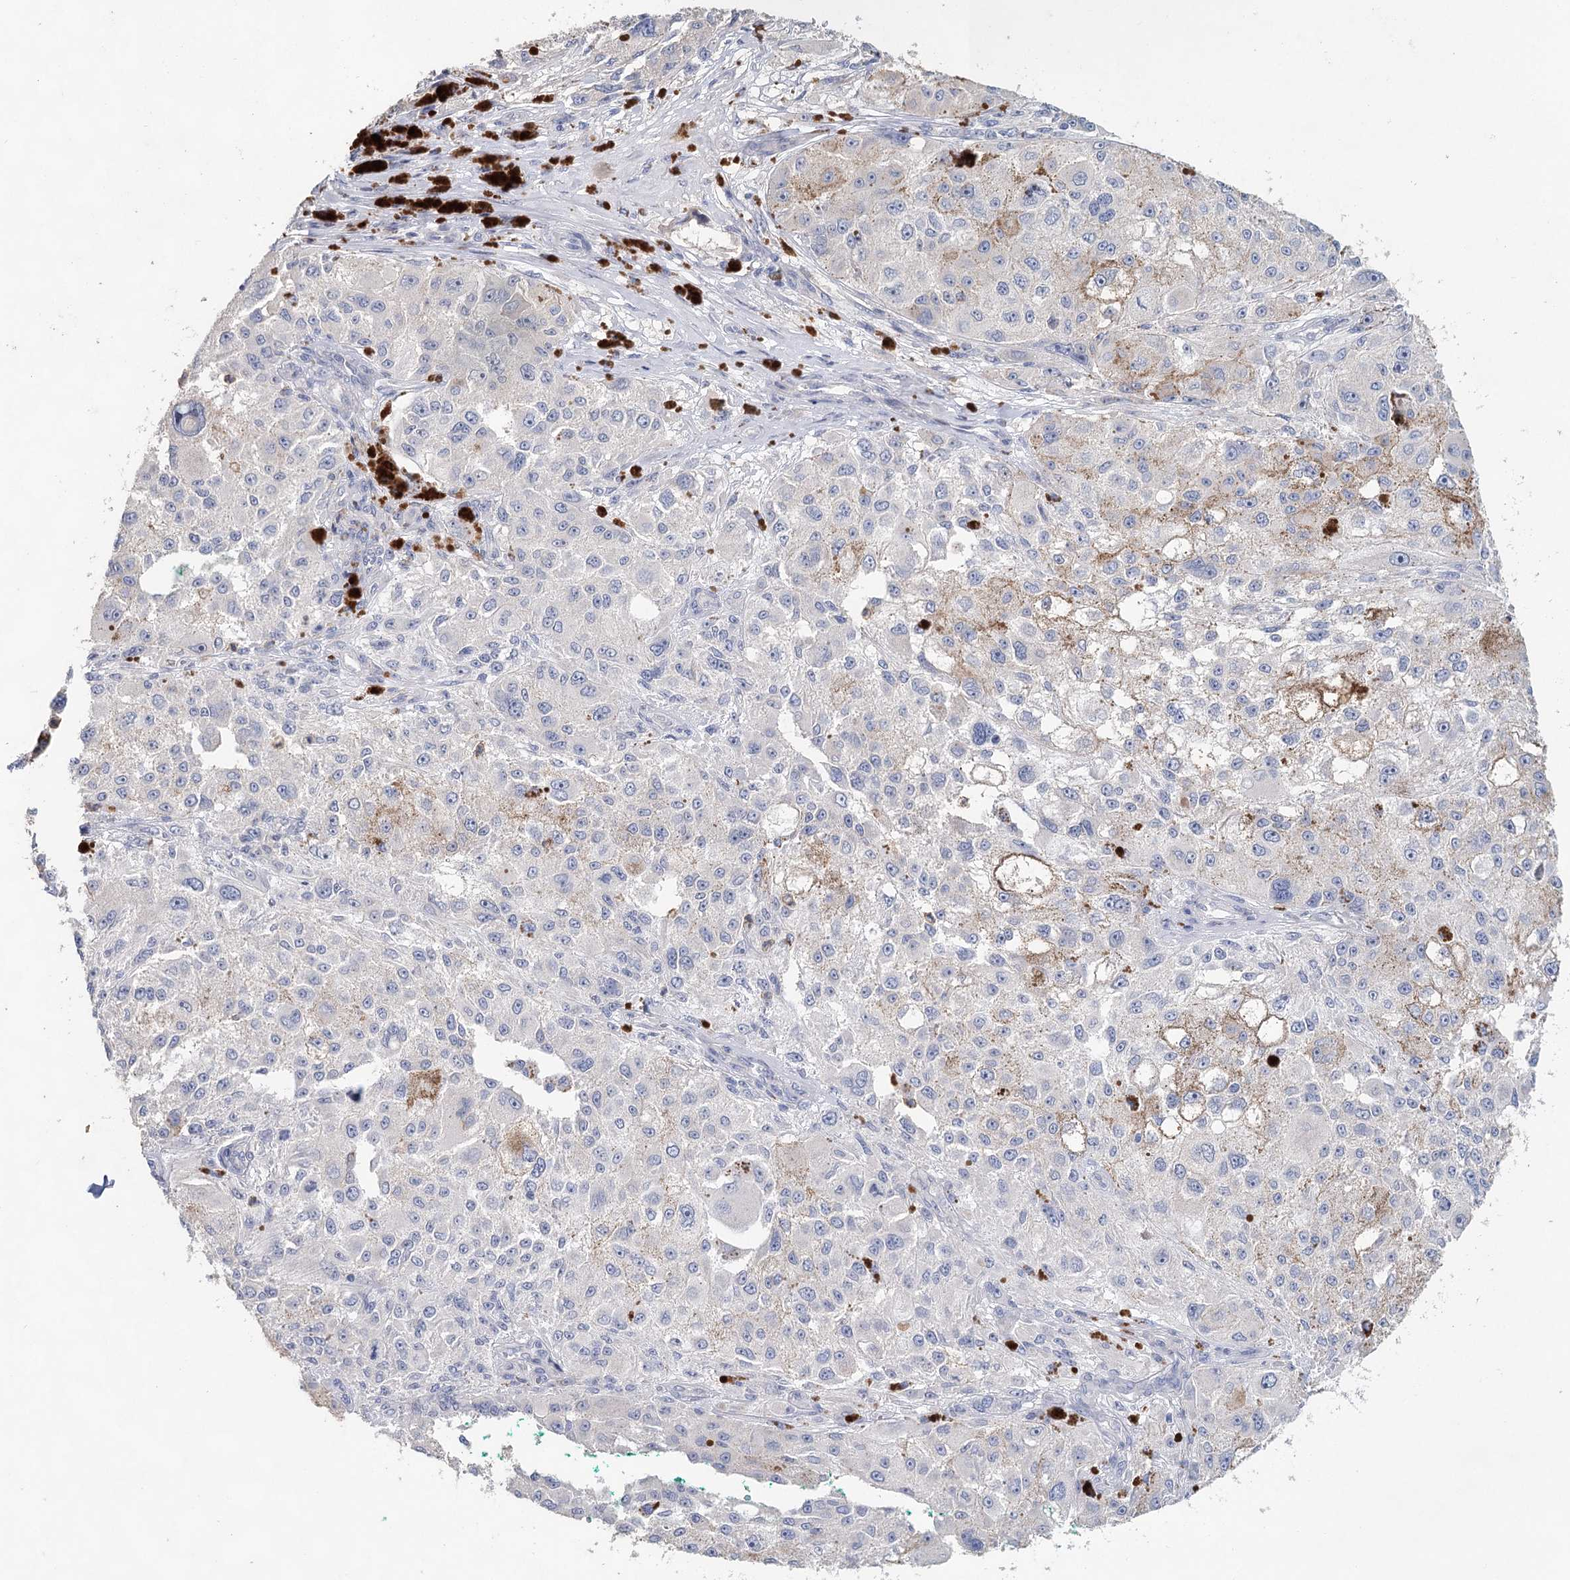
{"staining": {"intensity": "negative", "quantity": "none", "location": "none"}, "tissue": "melanoma", "cell_type": "Tumor cells", "image_type": "cancer", "snomed": [{"axis": "morphology", "description": "Necrosis, NOS"}, {"axis": "morphology", "description": "Malignant melanoma, NOS"}, {"axis": "topography", "description": "Skin"}], "caption": "The immunohistochemistry (IHC) histopathology image has no significant staining in tumor cells of malignant melanoma tissue. Nuclei are stained in blue.", "gene": "MYL6B", "patient": {"sex": "female", "age": 87}}